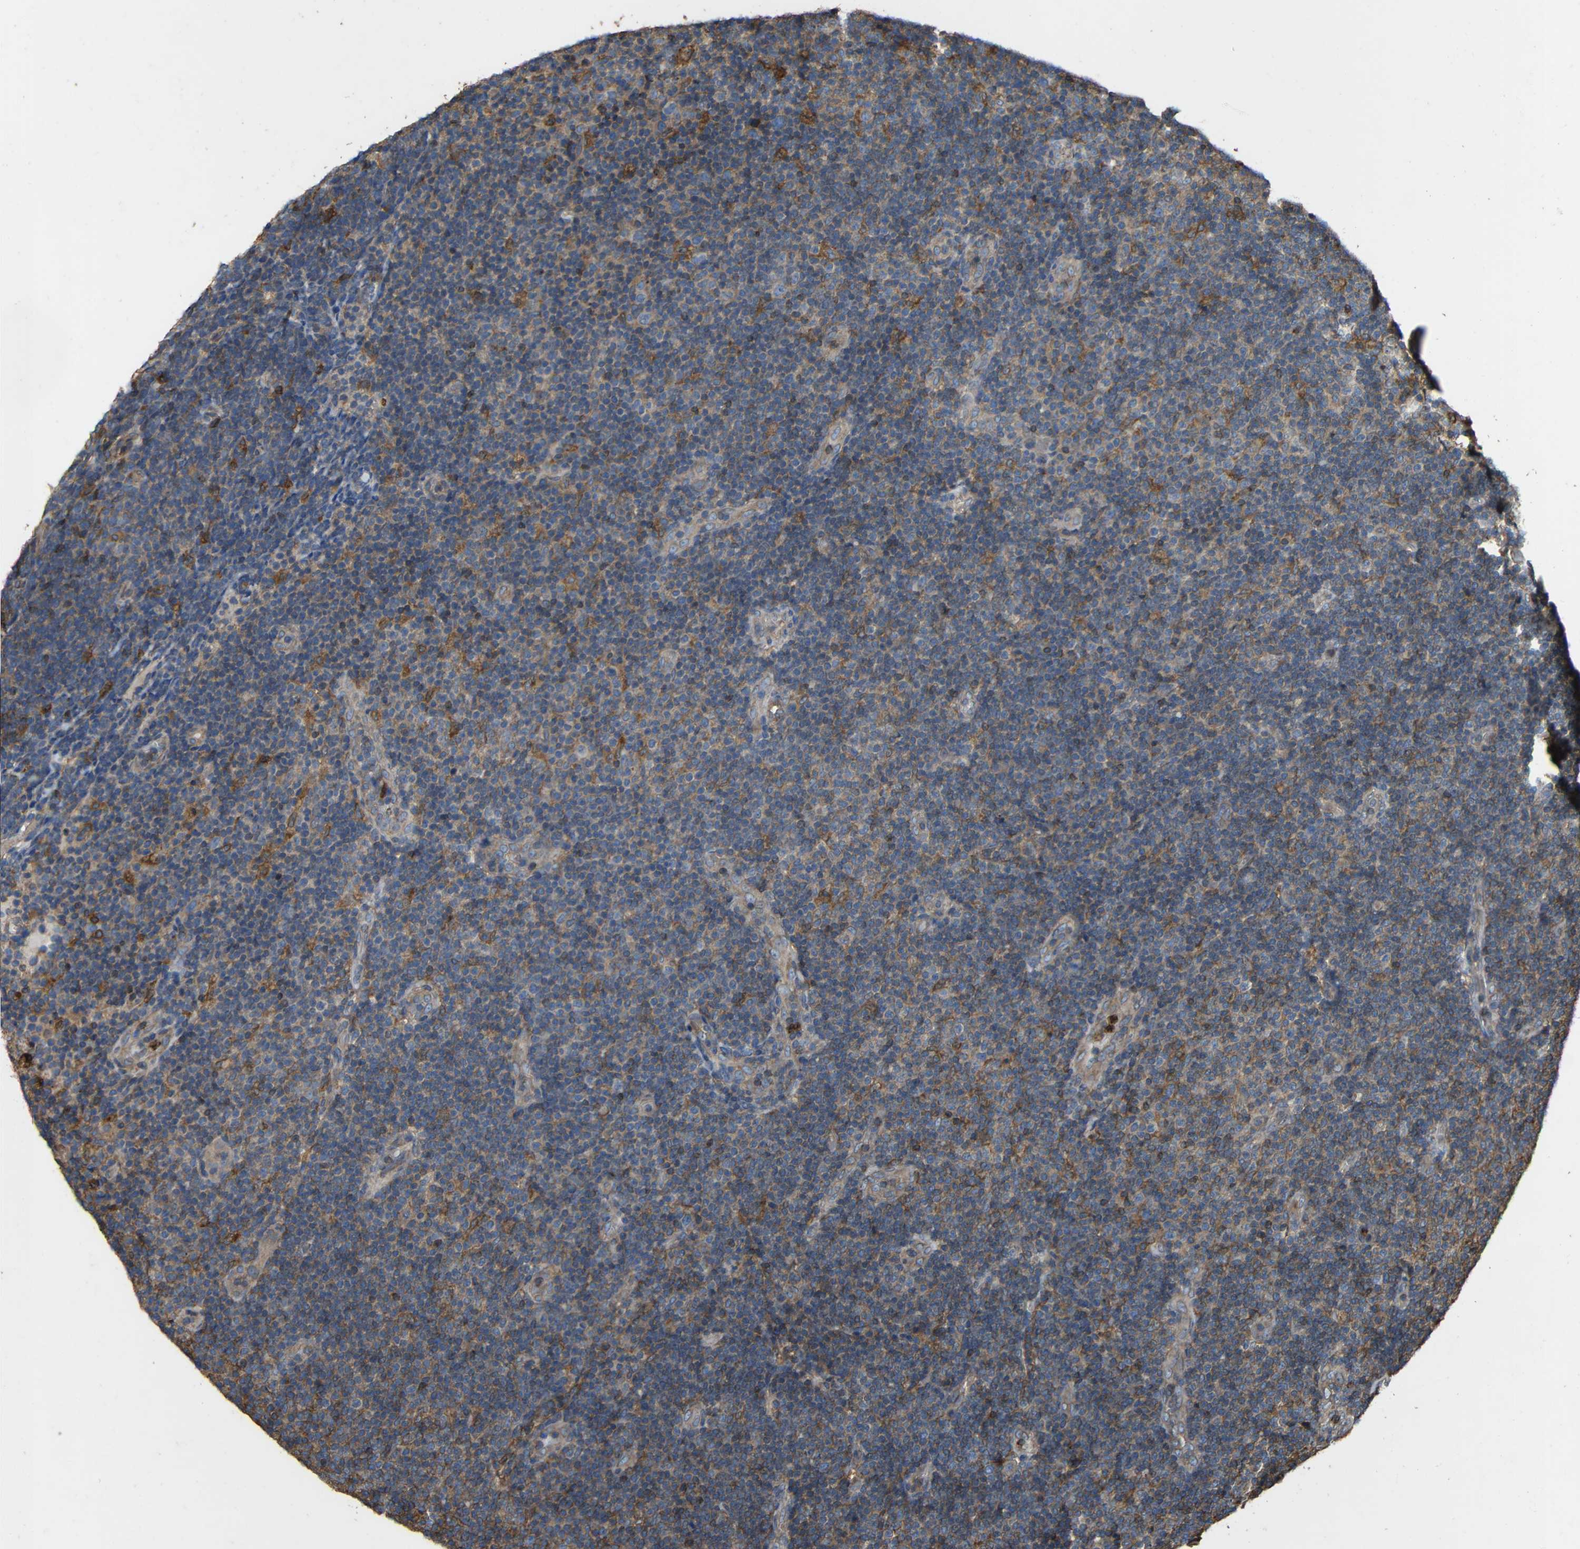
{"staining": {"intensity": "moderate", "quantity": "25%-75%", "location": "cytoplasmic/membranous"}, "tissue": "lymphoma", "cell_type": "Tumor cells", "image_type": "cancer", "snomed": [{"axis": "morphology", "description": "Malignant lymphoma, non-Hodgkin's type, Low grade"}, {"axis": "topography", "description": "Lymph node"}], "caption": "Moderate cytoplasmic/membranous protein expression is seen in about 25%-75% of tumor cells in malignant lymphoma, non-Hodgkin's type (low-grade).", "gene": "TREM2", "patient": {"sex": "male", "age": 83}}